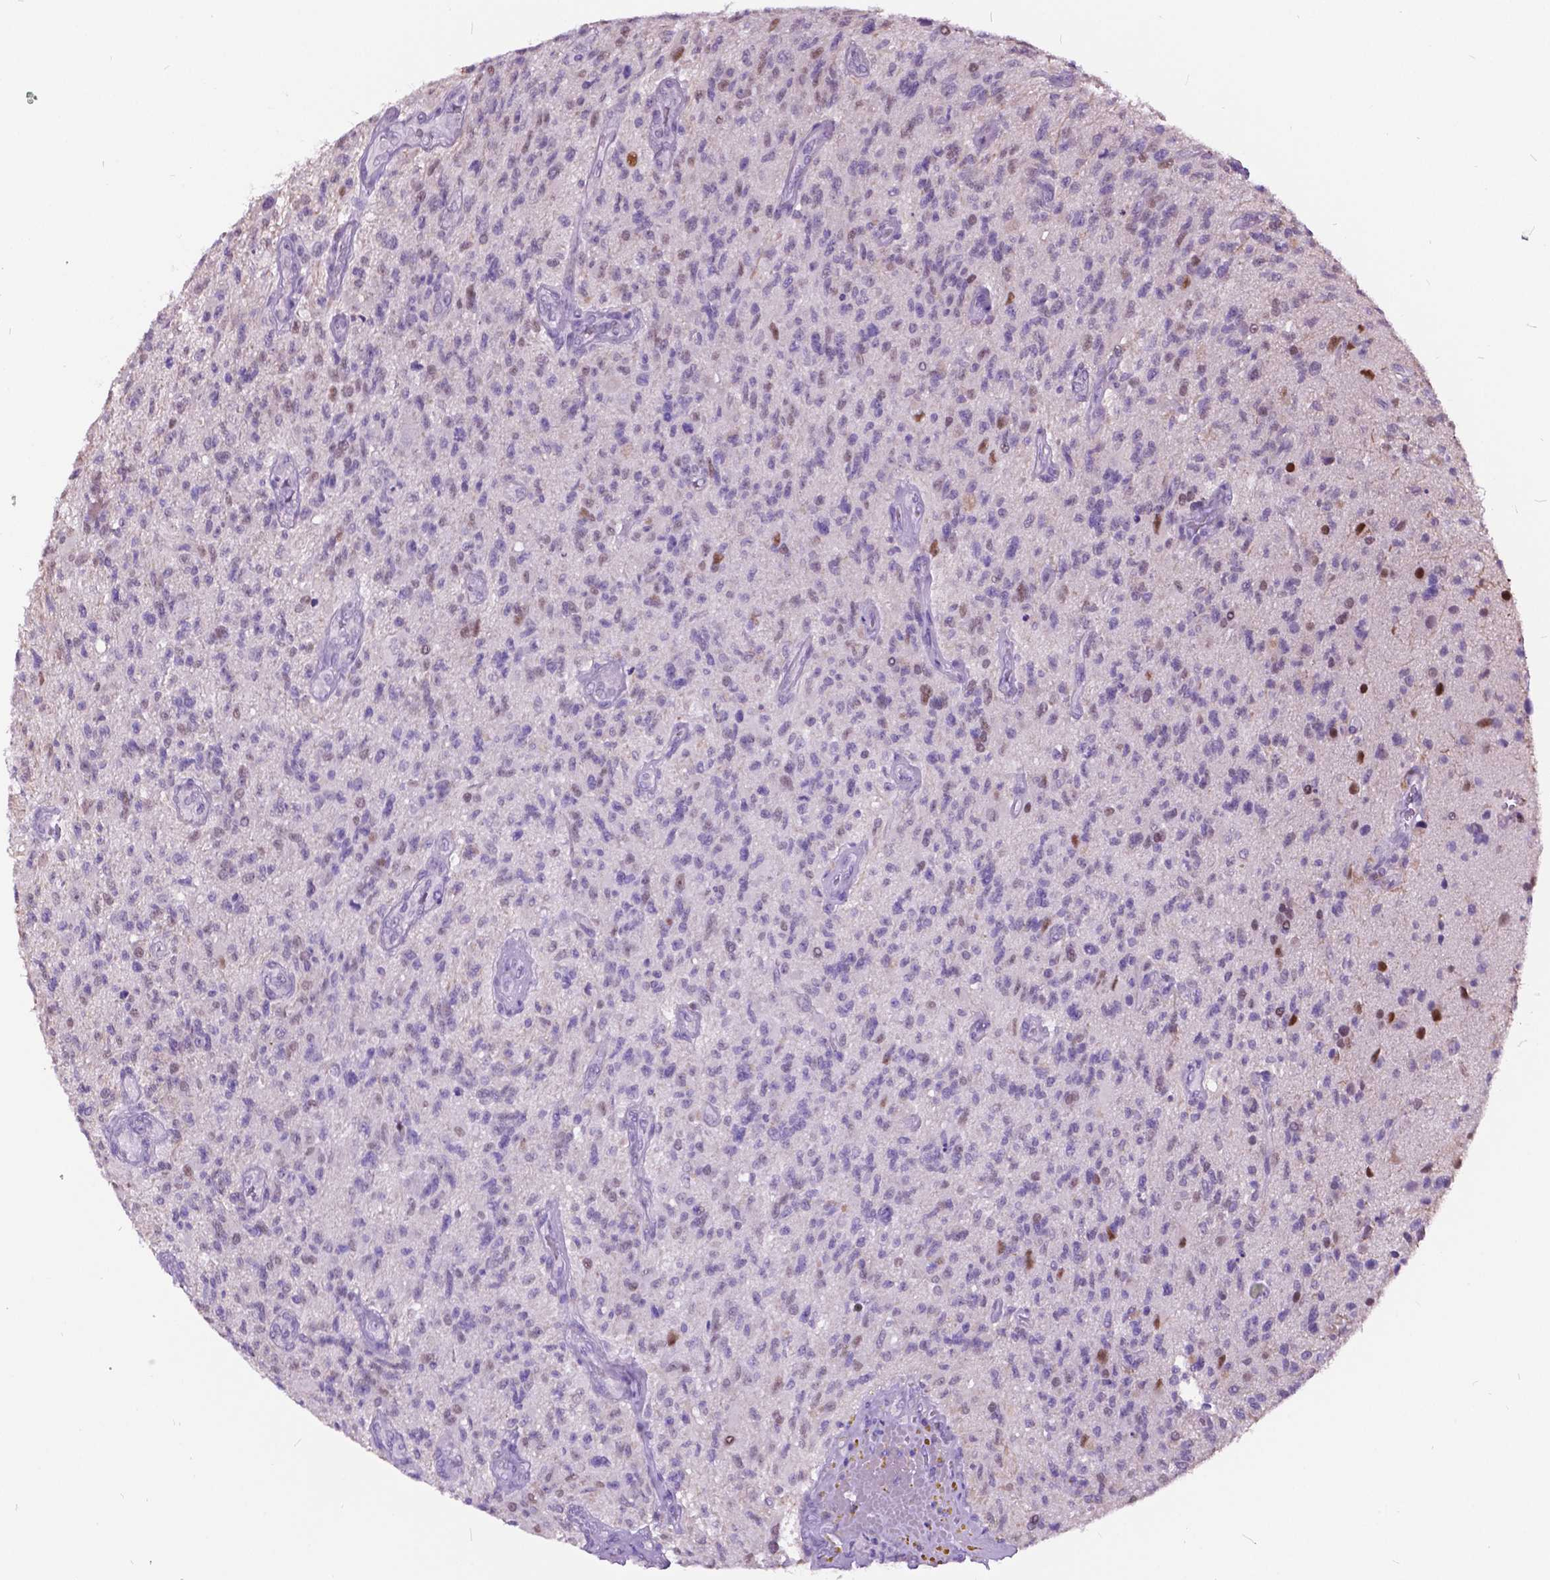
{"staining": {"intensity": "negative", "quantity": "none", "location": "none"}, "tissue": "glioma", "cell_type": "Tumor cells", "image_type": "cancer", "snomed": [{"axis": "morphology", "description": "Glioma, malignant, High grade"}, {"axis": "topography", "description": "Brain"}], "caption": "Malignant glioma (high-grade) stained for a protein using immunohistochemistry (IHC) reveals no staining tumor cells.", "gene": "DPF3", "patient": {"sex": "male", "age": 56}}